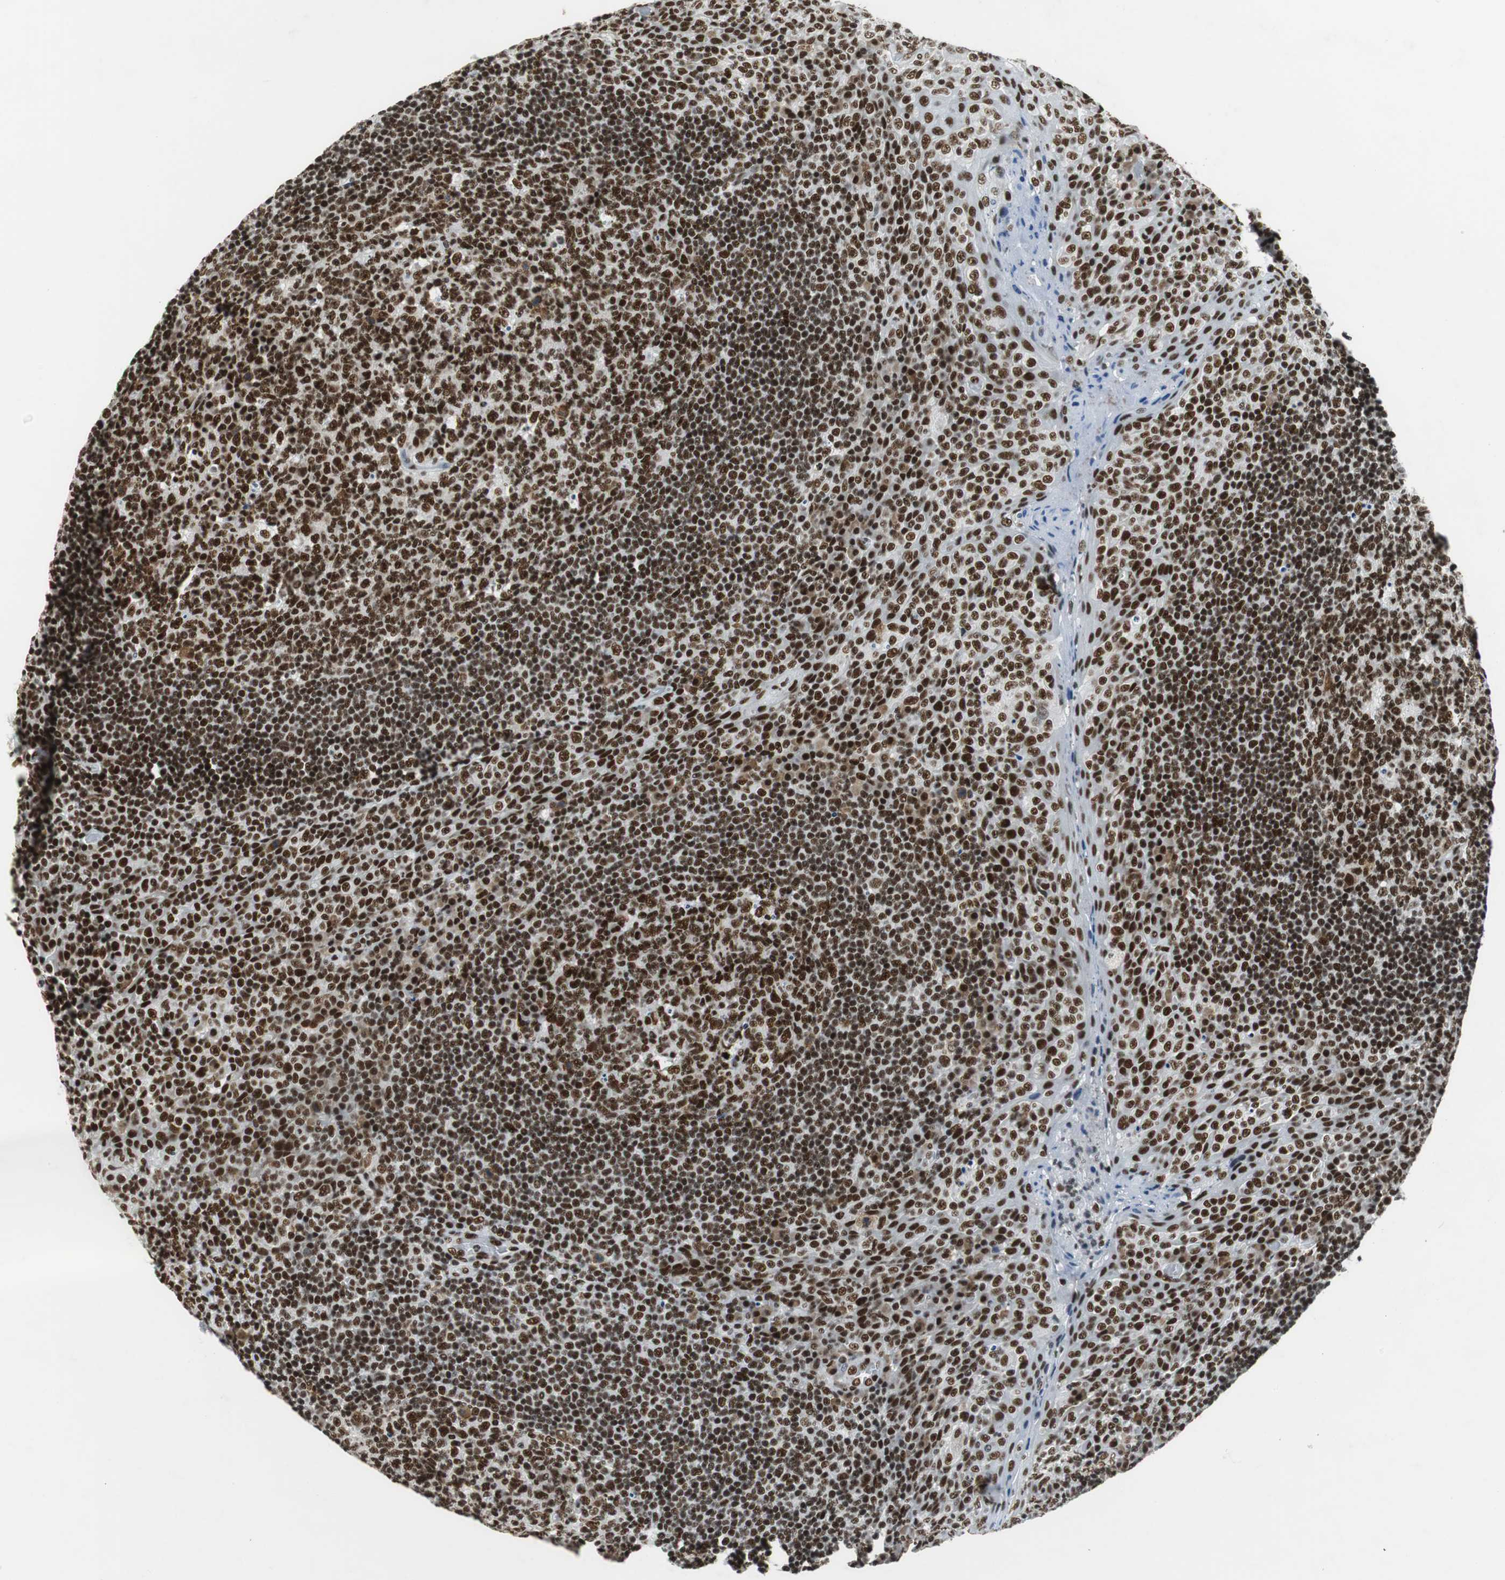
{"staining": {"intensity": "strong", "quantity": ">75%", "location": "nuclear"}, "tissue": "tonsil", "cell_type": "Germinal center cells", "image_type": "normal", "snomed": [{"axis": "morphology", "description": "Normal tissue, NOS"}, {"axis": "topography", "description": "Tonsil"}], "caption": "Germinal center cells show strong nuclear staining in about >75% of cells in benign tonsil. The staining was performed using DAB (3,3'-diaminobenzidine) to visualize the protein expression in brown, while the nuclei were stained in blue with hematoxylin (Magnification: 20x).", "gene": "PRKDC", "patient": {"sex": "male", "age": 17}}